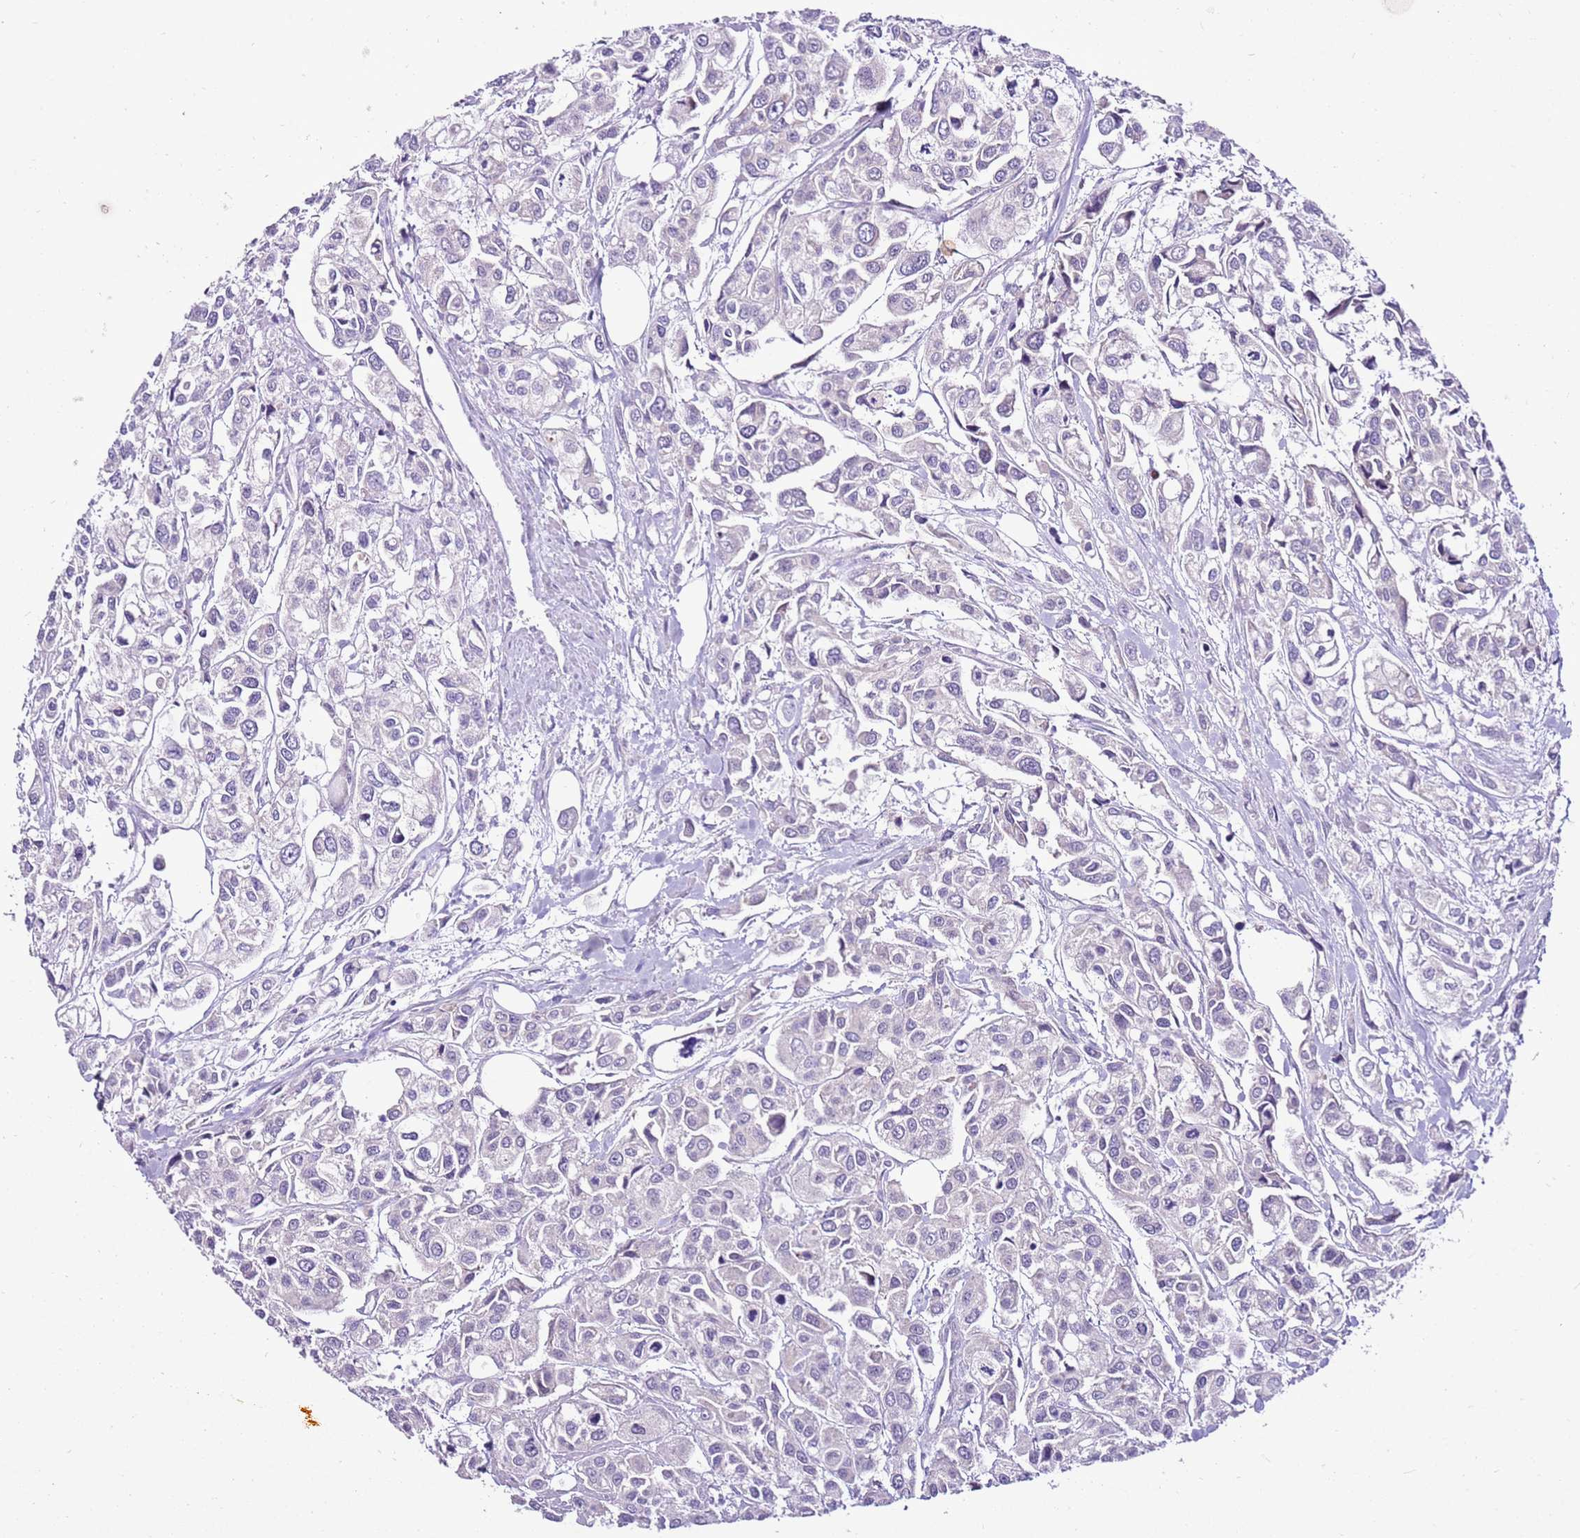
{"staining": {"intensity": "negative", "quantity": "none", "location": "none"}, "tissue": "urothelial cancer", "cell_type": "Tumor cells", "image_type": "cancer", "snomed": [{"axis": "morphology", "description": "Urothelial carcinoma, High grade"}, {"axis": "topography", "description": "Urinary bladder"}], "caption": "High magnification brightfield microscopy of urothelial cancer stained with DAB (3,3'-diaminobenzidine) (brown) and counterstained with hematoxylin (blue): tumor cells show no significant positivity. (Immunohistochemistry, brightfield microscopy, high magnification).", "gene": "MRPL36", "patient": {"sex": "male", "age": 67}}